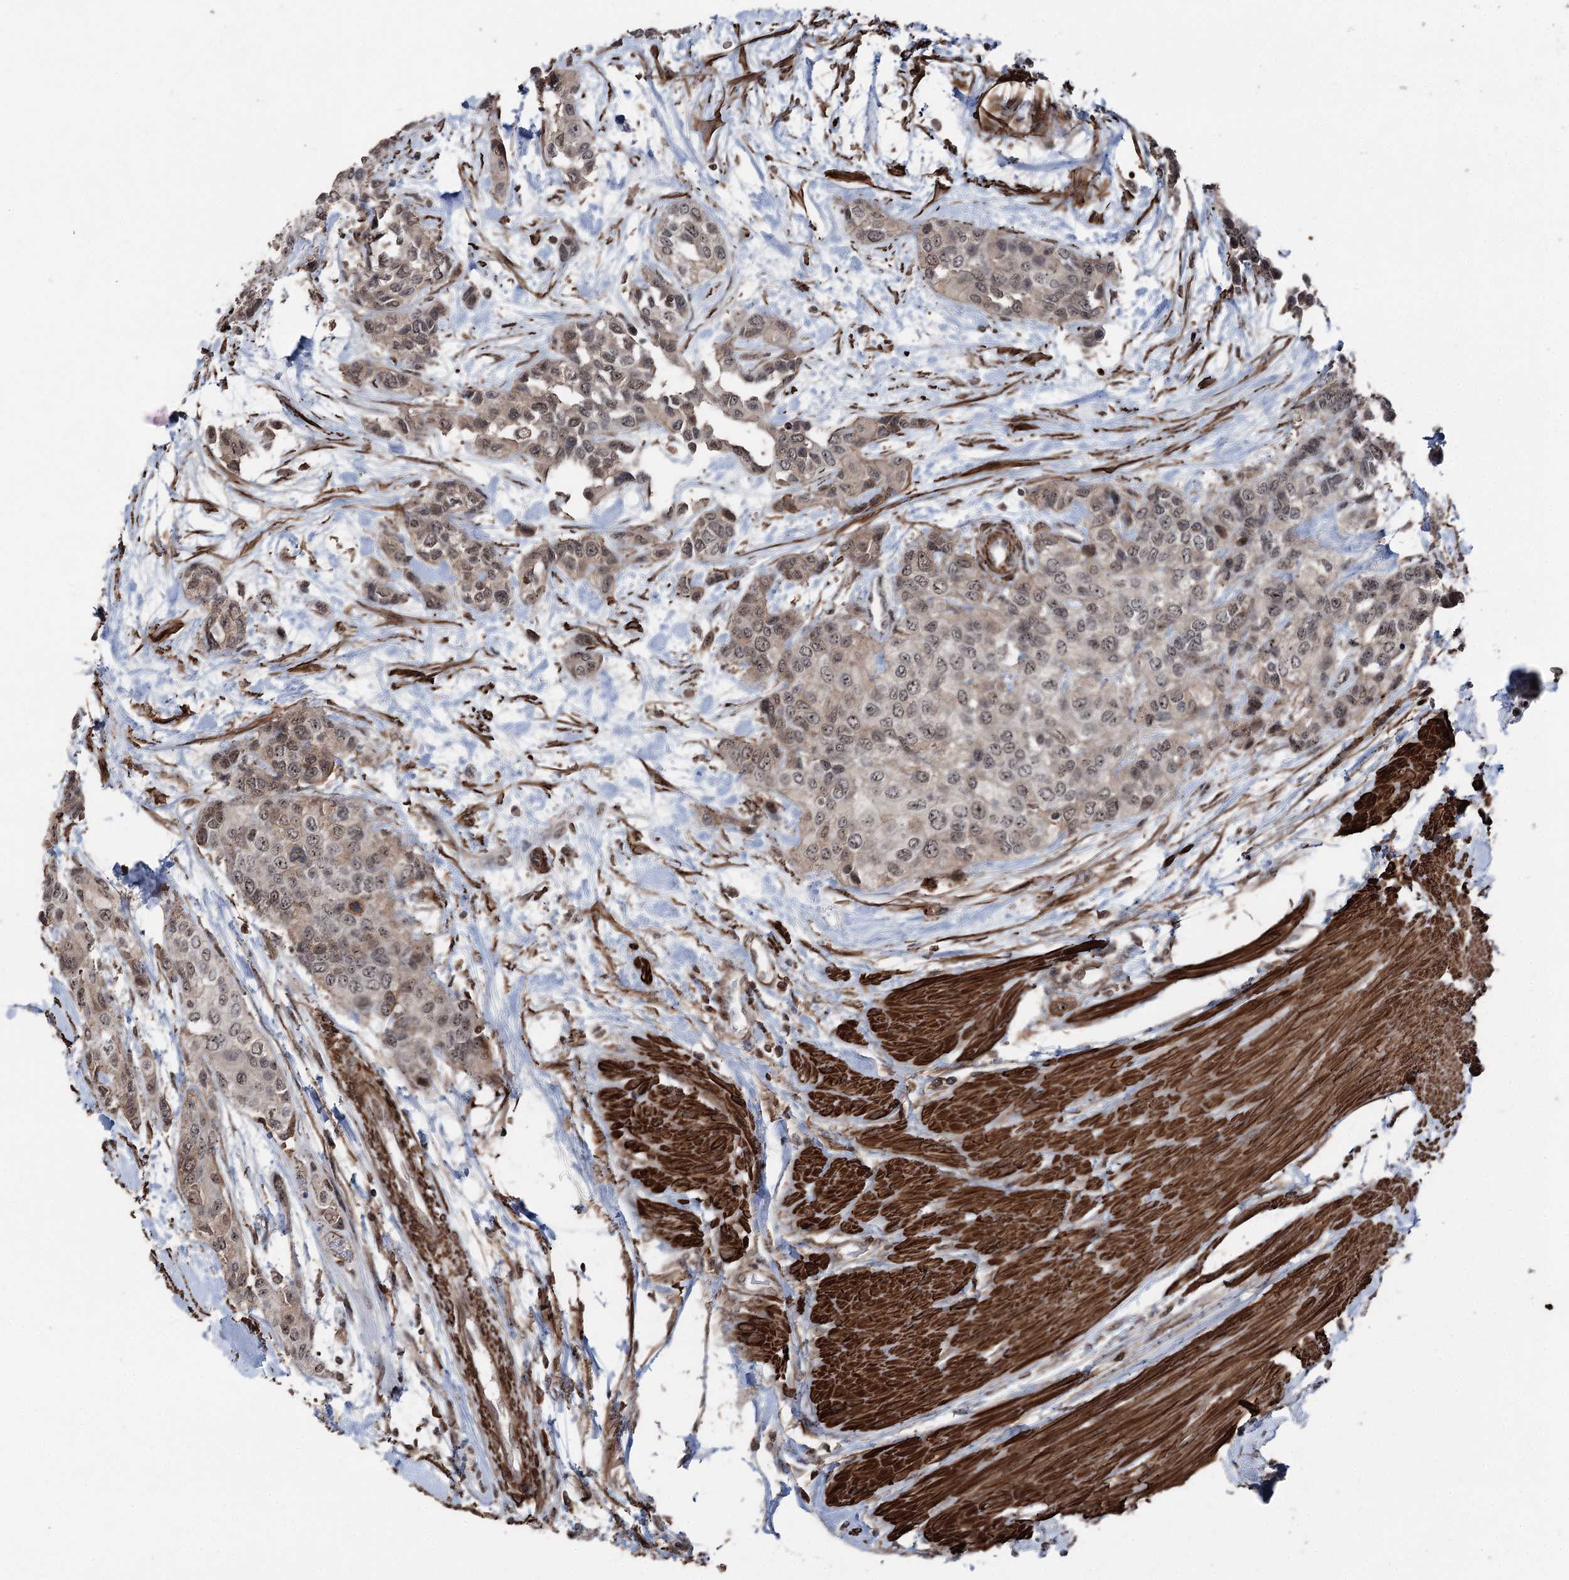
{"staining": {"intensity": "weak", "quantity": ">75%", "location": "nuclear"}, "tissue": "urothelial cancer", "cell_type": "Tumor cells", "image_type": "cancer", "snomed": [{"axis": "morphology", "description": "Normal tissue, NOS"}, {"axis": "morphology", "description": "Urothelial carcinoma, High grade"}, {"axis": "topography", "description": "Vascular tissue"}, {"axis": "topography", "description": "Urinary bladder"}], "caption": "Urothelial carcinoma (high-grade) stained for a protein (brown) exhibits weak nuclear positive expression in approximately >75% of tumor cells.", "gene": "CCDC82", "patient": {"sex": "female", "age": 56}}